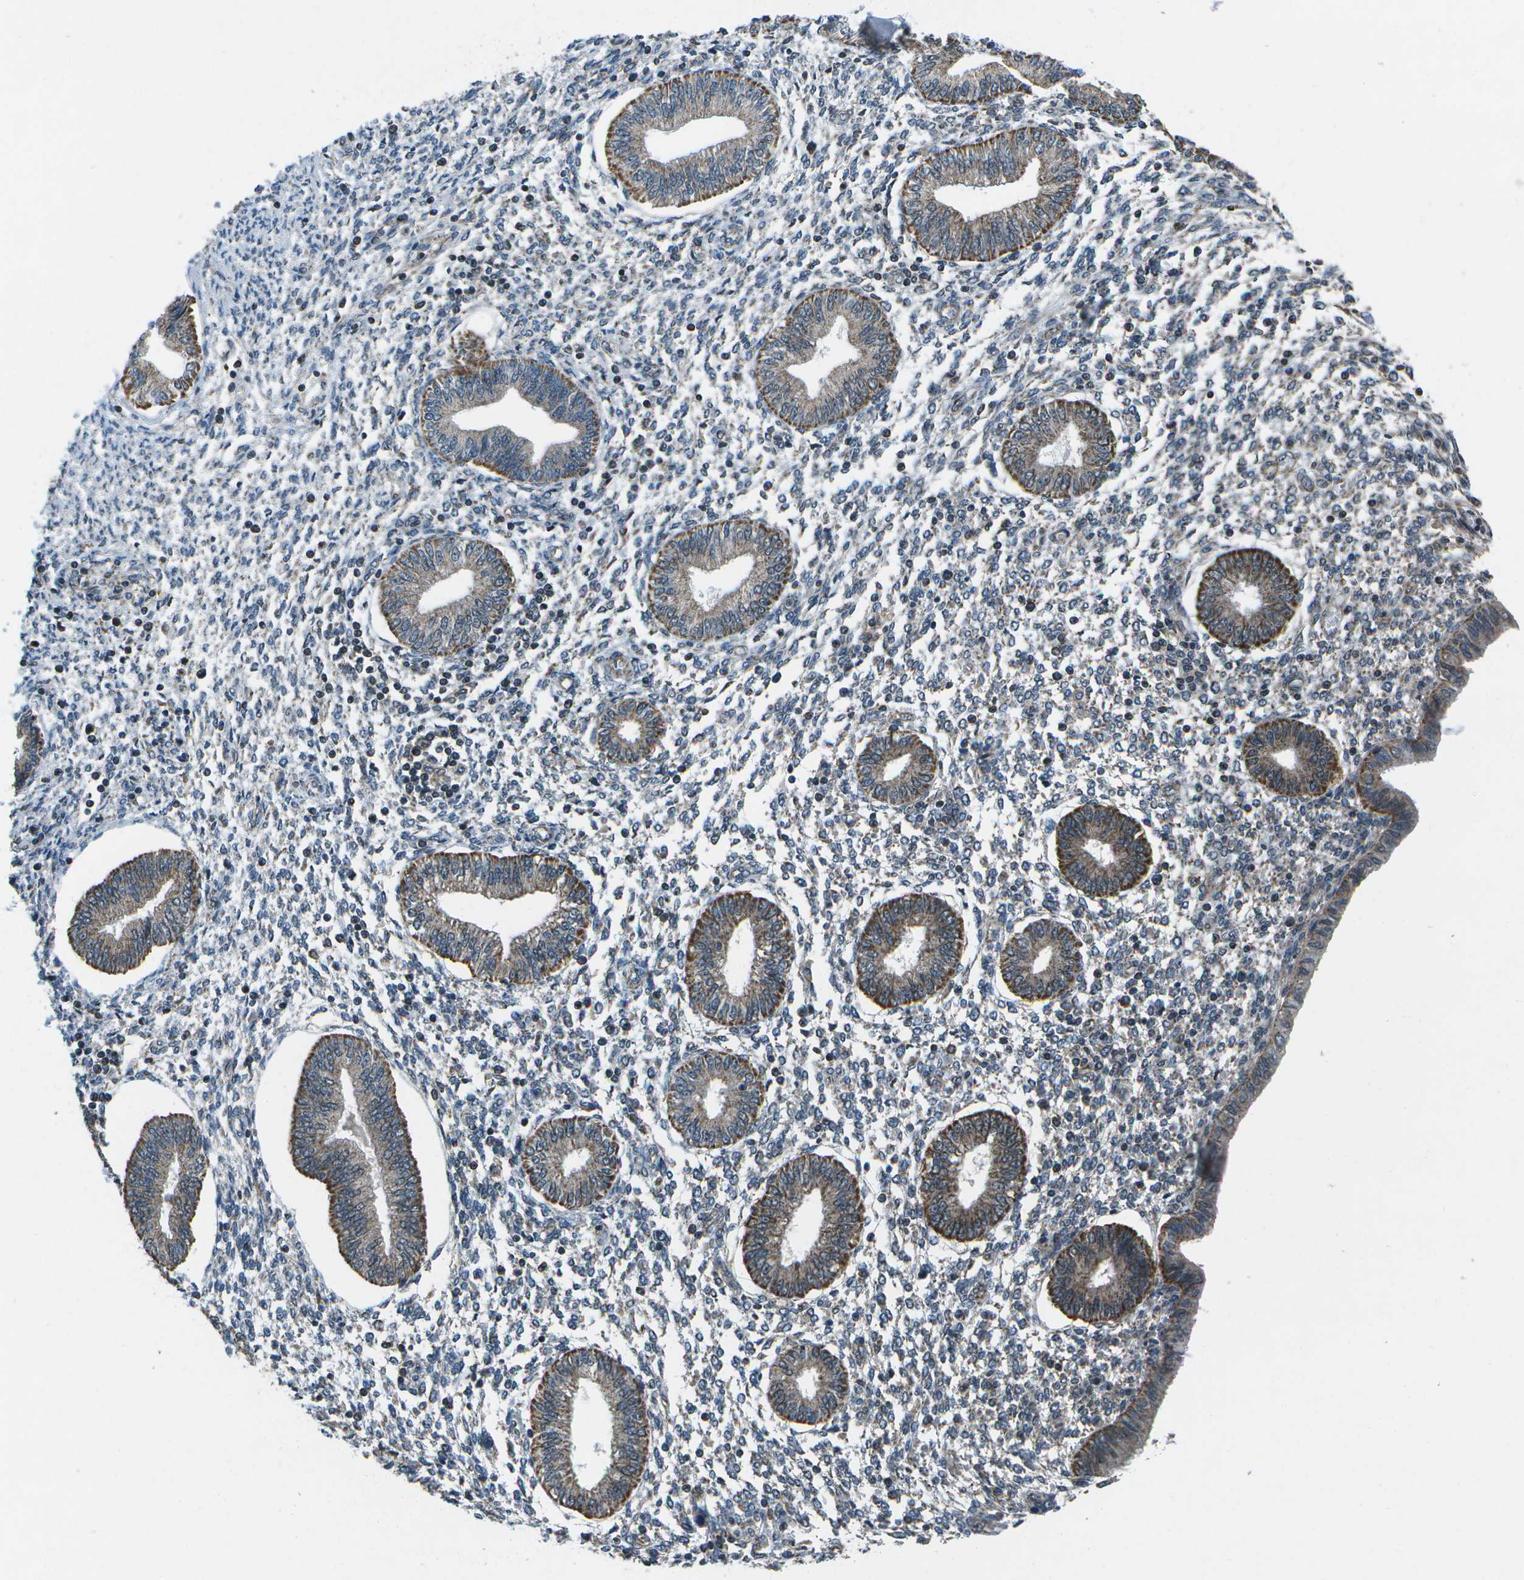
{"staining": {"intensity": "negative", "quantity": "none", "location": "none"}, "tissue": "endometrium", "cell_type": "Cells in endometrial stroma", "image_type": "normal", "snomed": [{"axis": "morphology", "description": "Normal tissue, NOS"}, {"axis": "topography", "description": "Endometrium"}], "caption": "DAB immunohistochemical staining of unremarkable endometrium displays no significant staining in cells in endometrial stroma.", "gene": "EIF2AK1", "patient": {"sex": "female", "age": 50}}